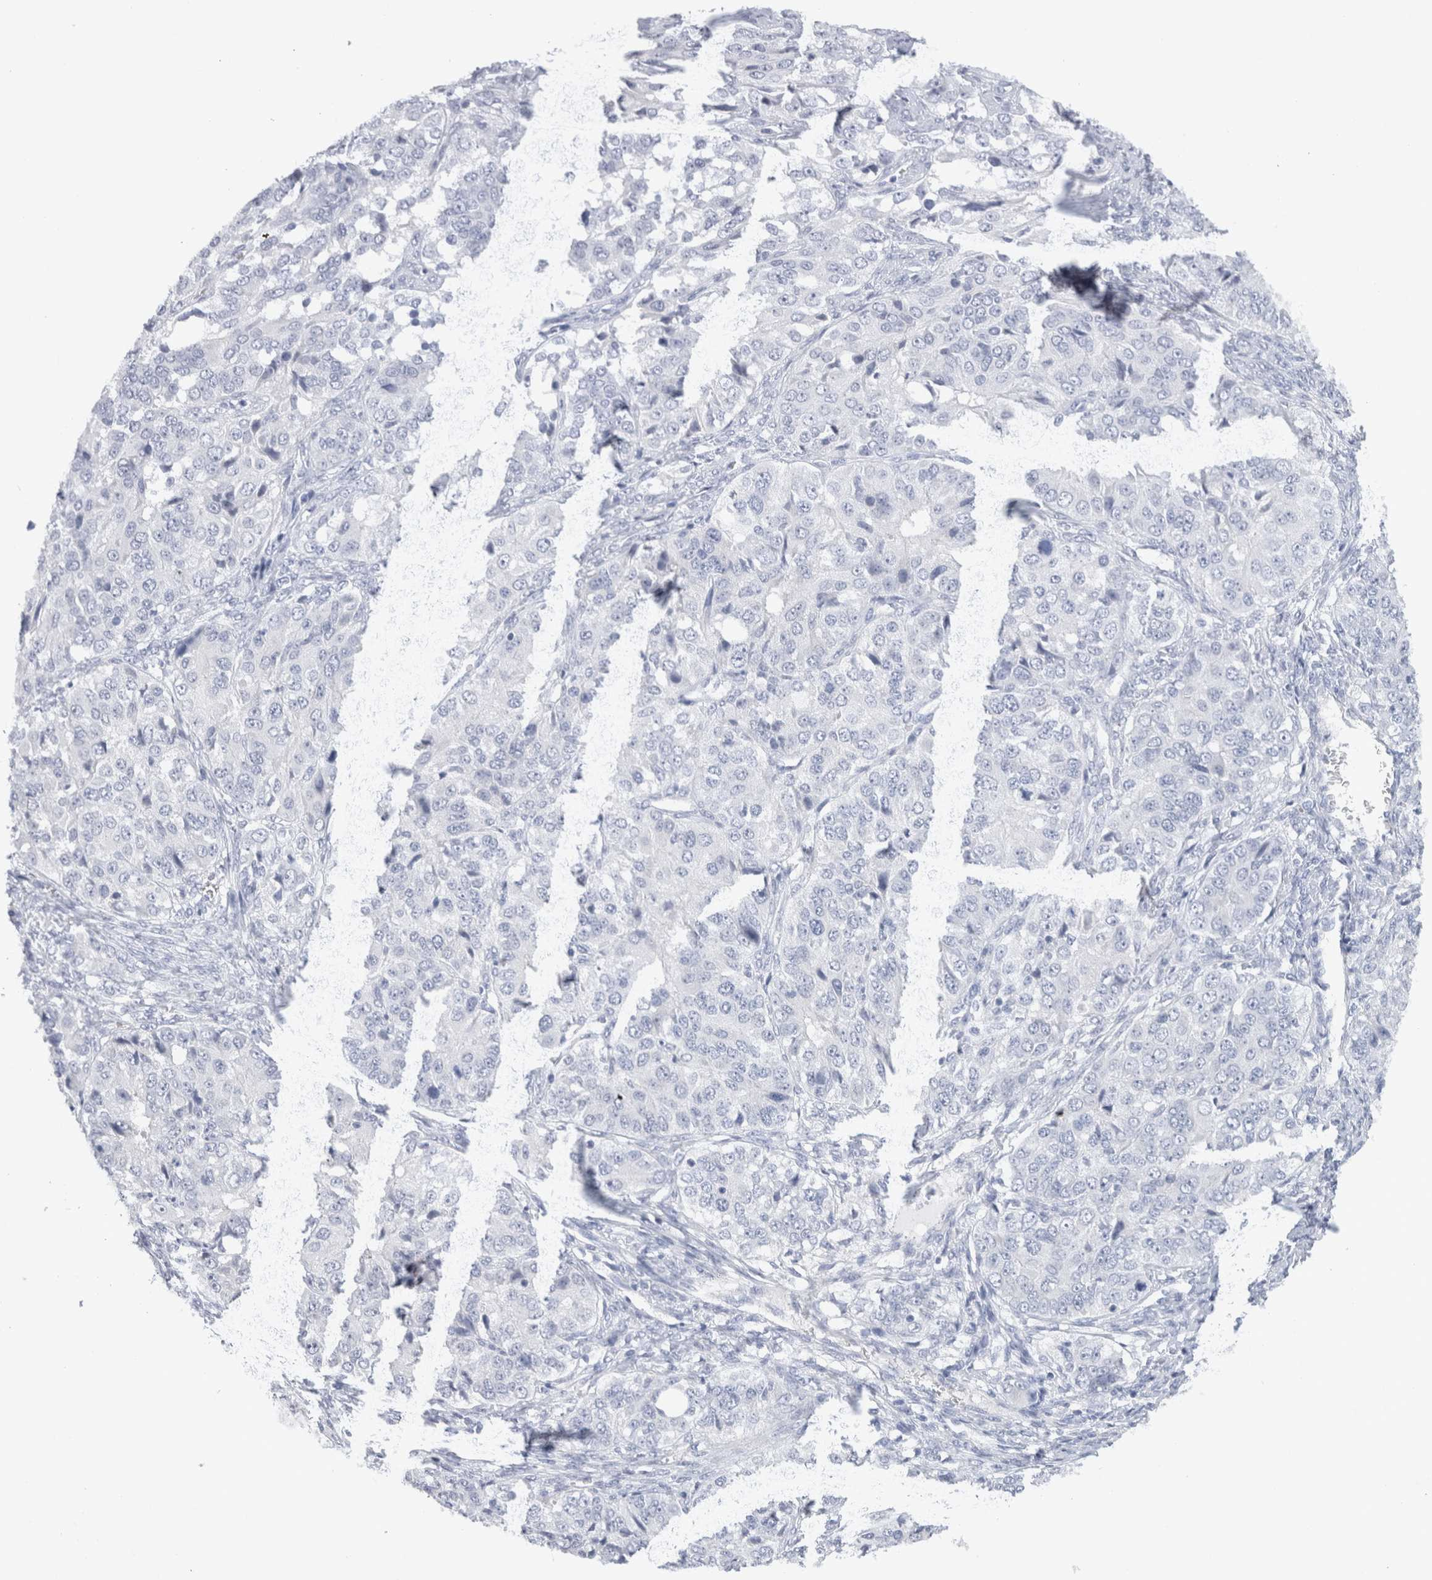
{"staining": {"intensity": "negative", "quantity": "none", "location": "none"}, "tissue": "ovarian cancer", "cell_type": "Tumor cells", "image_type": "cancer", "snomed": [{"axis": "morphology", "description": "Carcinoma, endometroid"}, {"axis": "topography", "description": "Ovary"}], "caption": "A histopathology image of ovarian cancer stained for a protein displays no brown staining in tumor cells.", "gene": "C9orf50", "patient": {"sex": "female", "age": 51}}